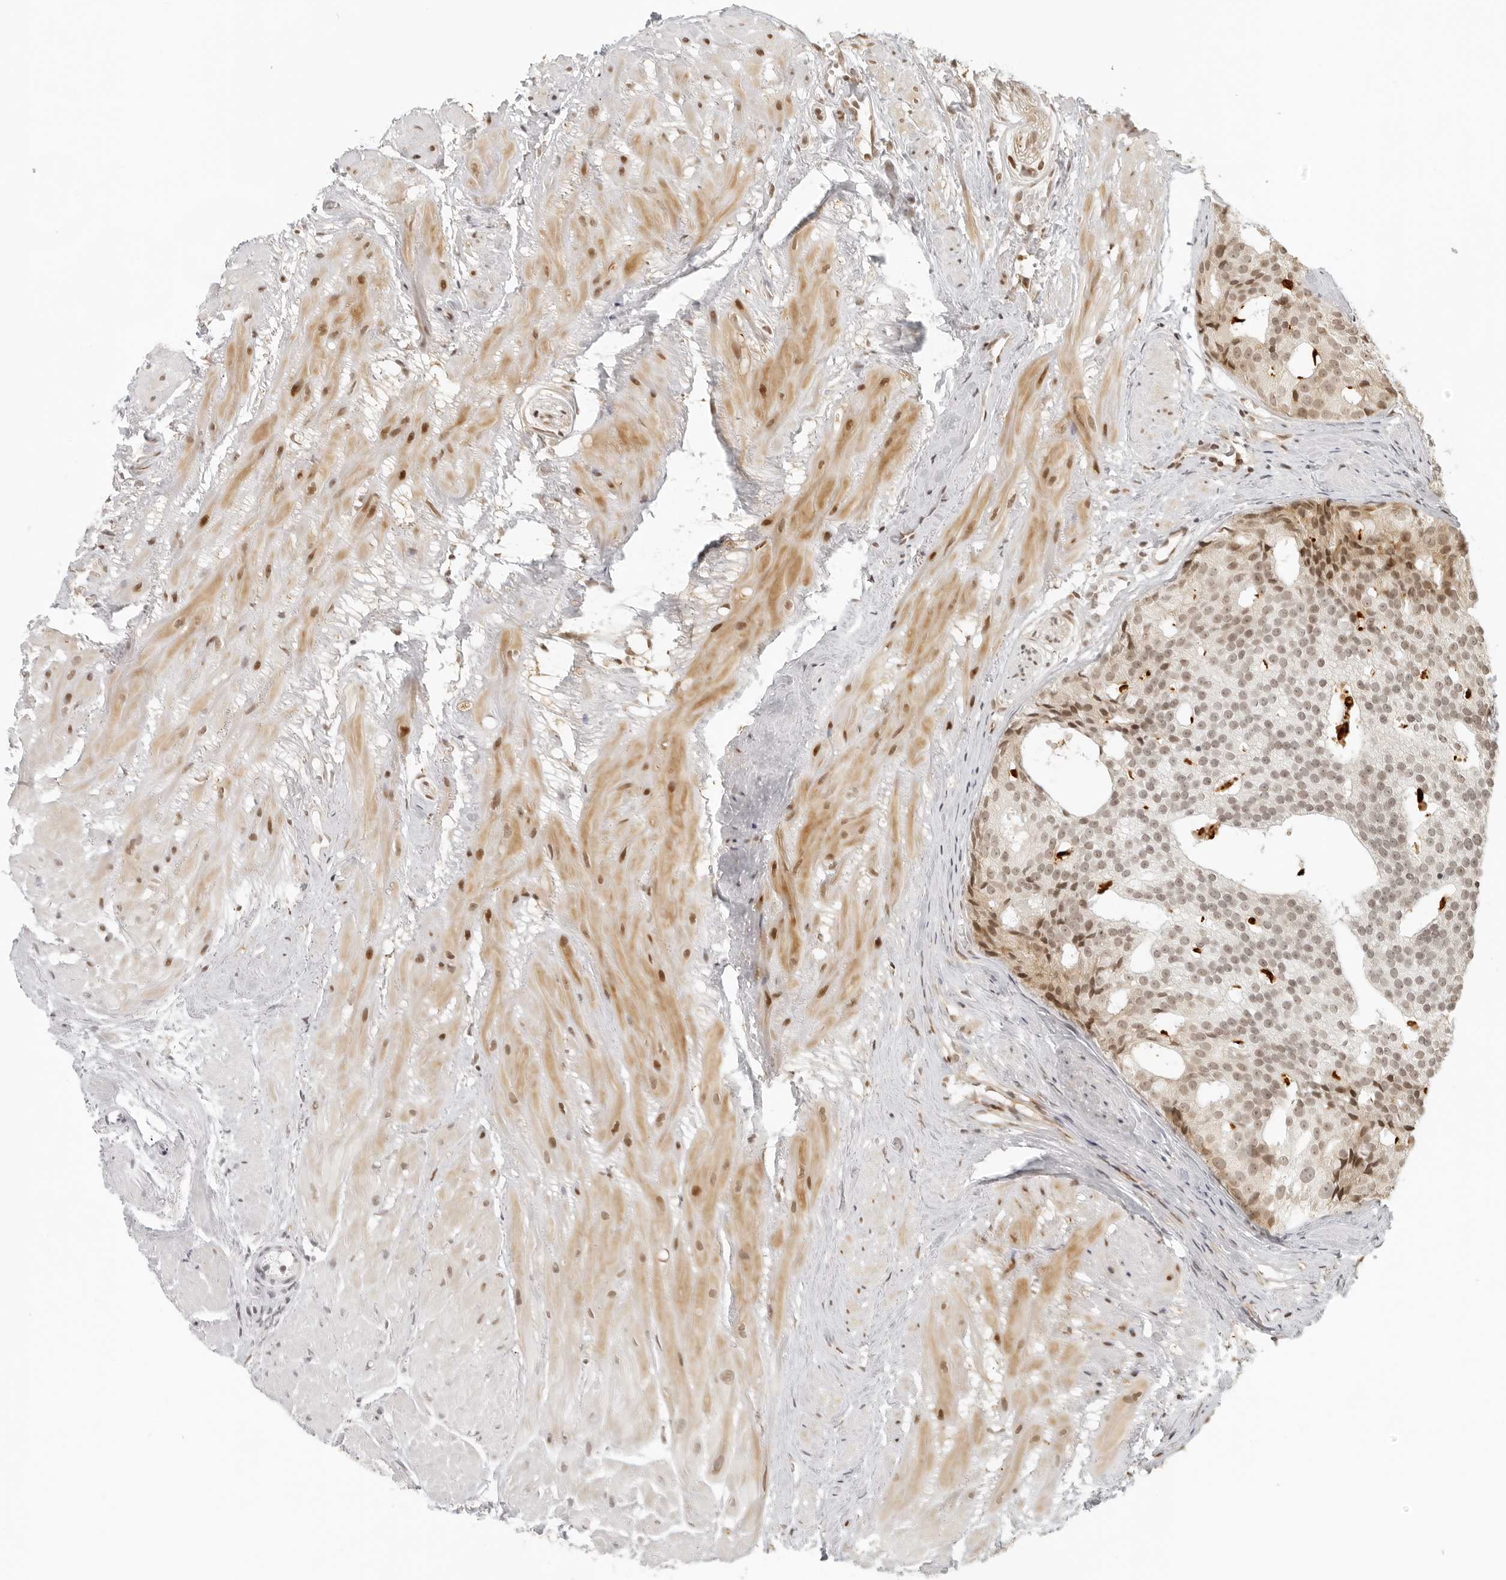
{"staining": {"intensity": "moderate", "quantity": ">75%", "location": "nuclear"}, "tissue": "prostate cancer", "cell_type": "Tumor cells", "image_type": "cancer", "snomed": [{"axis": "morphology", "description": "Adenocarcinoma, Low grade"}, {"axis": "topography", "description": "Prostate"}], "caption": "Prostate cancer (low-grade adenocarcinoma) stained with a brown dye reveals moderate nuclear positive staining in about >75% of tumor cells.", "gene": "ZNF407", "patient": {"sex": "male", "age": 88}}